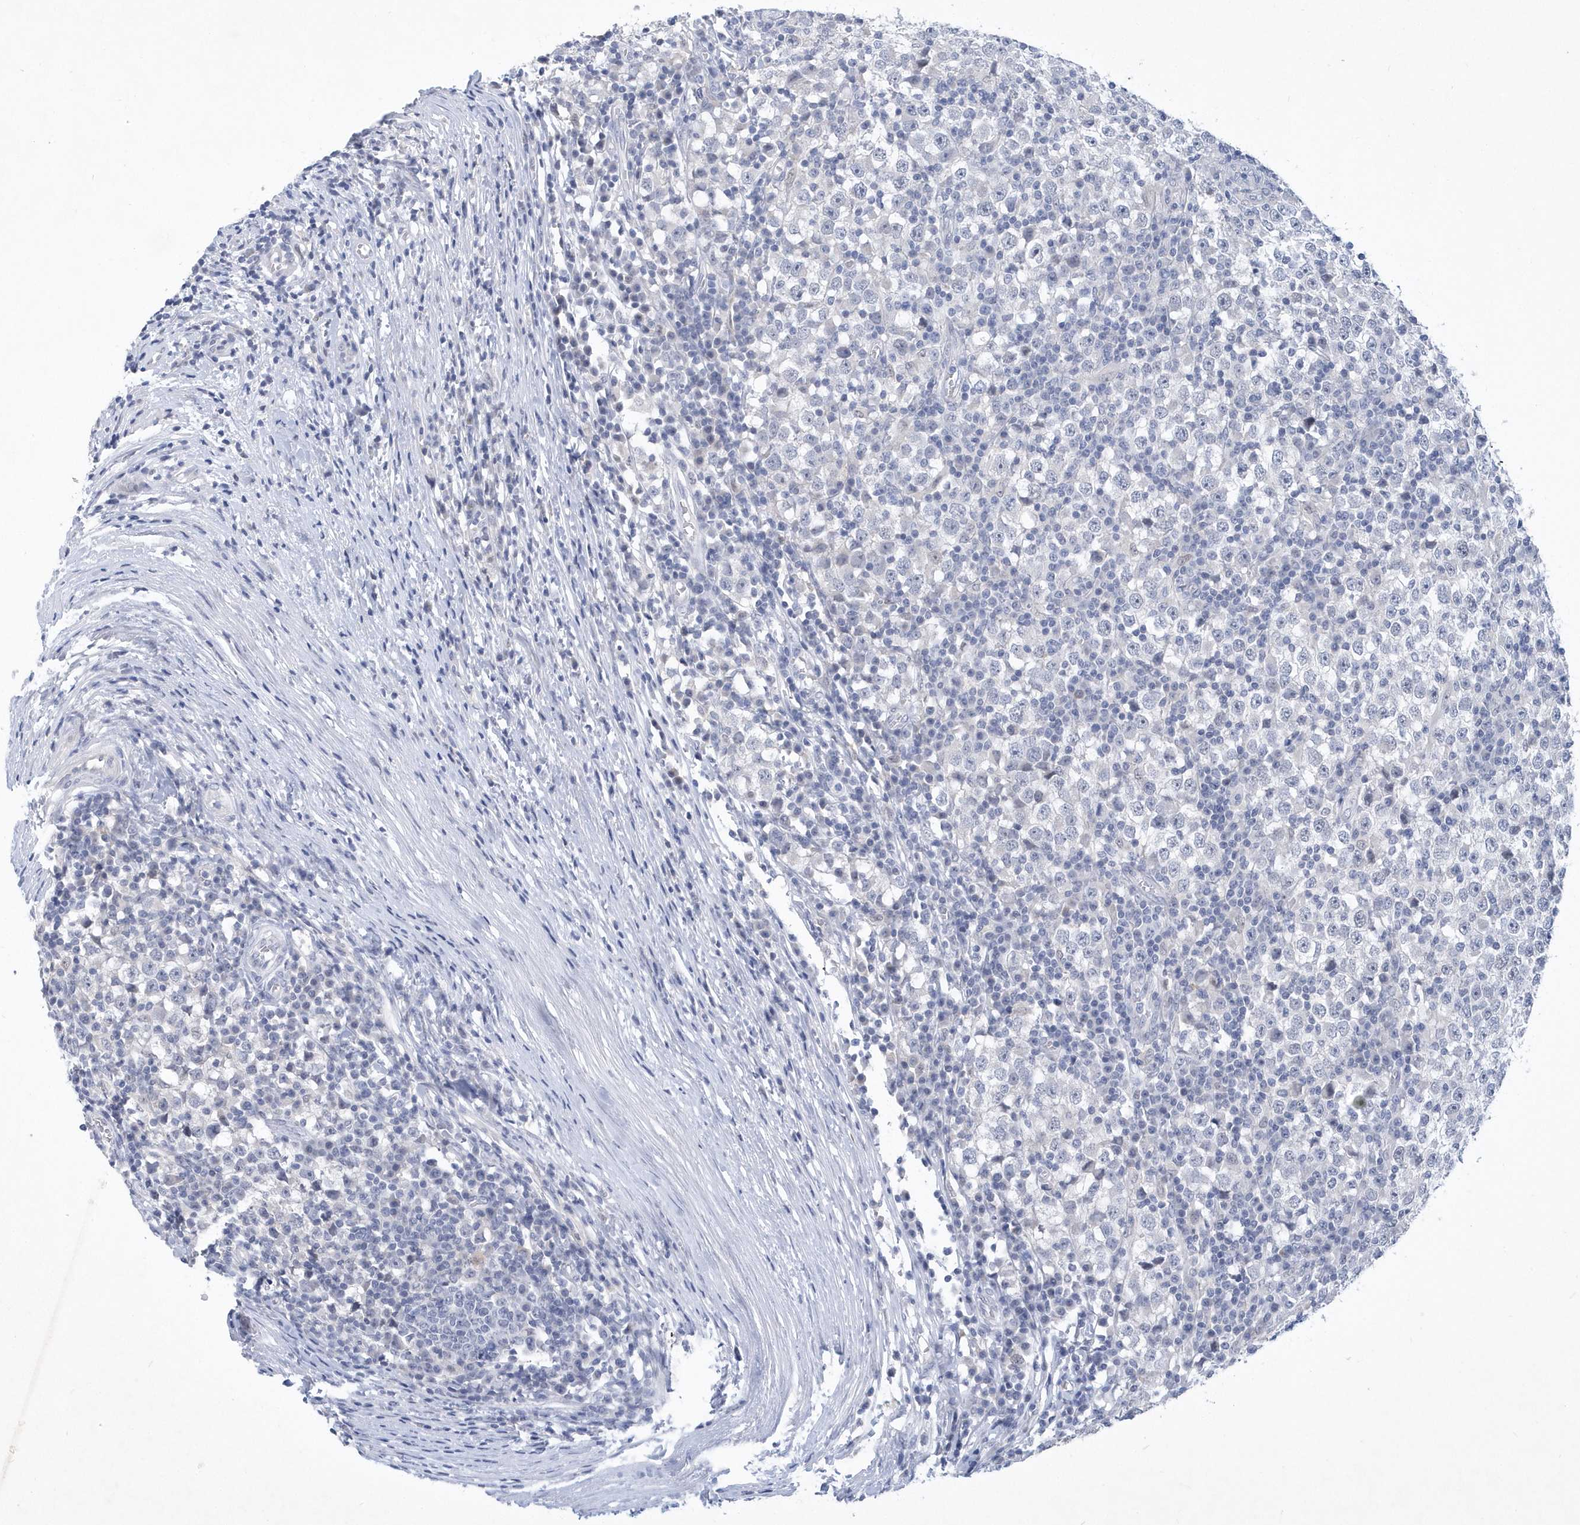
{"staining": {"intensity": "negative", "quantity": "none", "location": "none"}, "tissue": "testis cancer", "cell_type": "Tumor cells", "image_type": "cancer", "snomed": [{"axis": "morphology", "description": "Seminoma, NOS"}, {"axis": "topography", "description": "Testis"}], "caption": "A high-resolution micrograph shows IHC staining of testis seminoma, which reveals no significant staining in tumor cells. (Stains: DAB (3,3'-diaminobenzidine) immunohistochemistry (IHC) with hematoxylin counter stain, Microscopy: brightfield microscopy at high magnification).", "gene": "SRGAP3", "patient": {"sex": "male", "age": 65}}